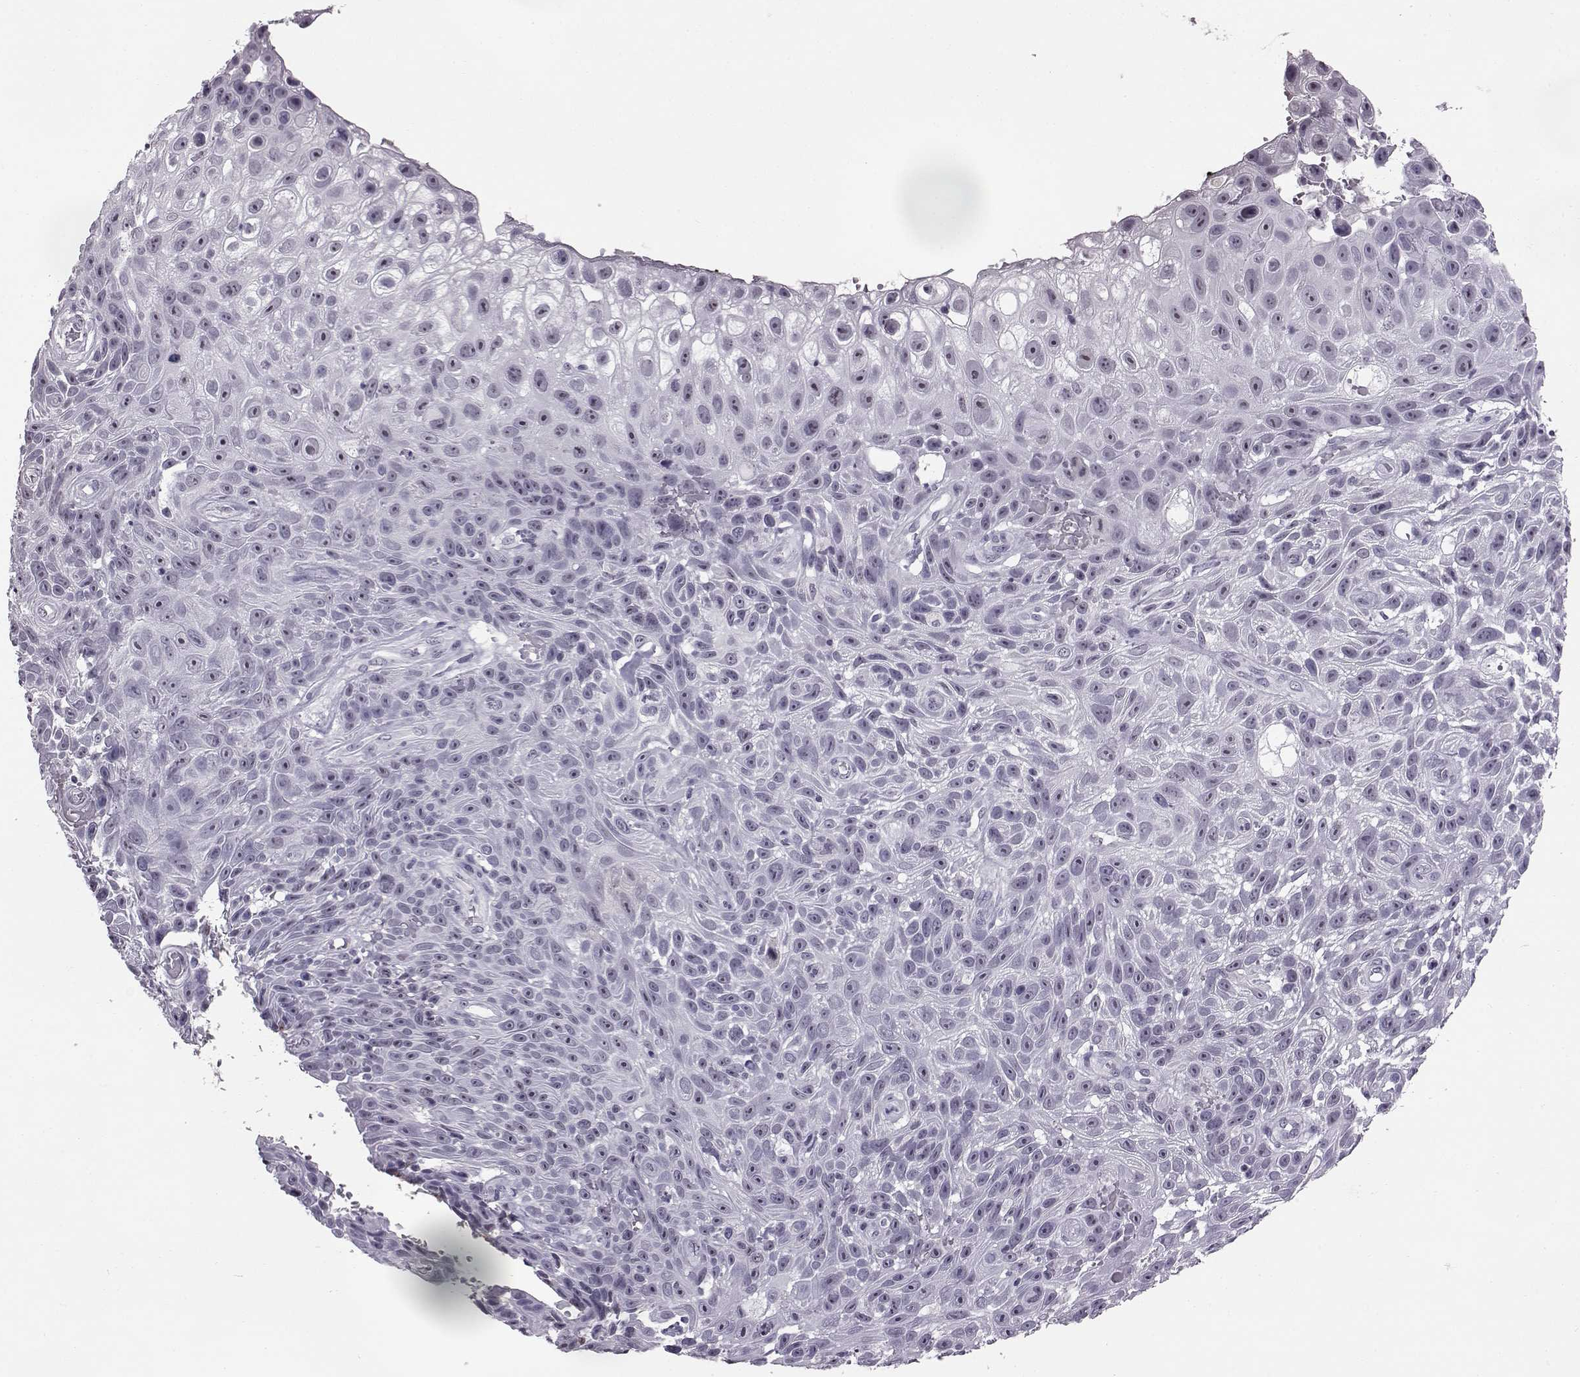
{"staining": {"intensity": "weak", "quantity": "<25%", "location": "nuclear"}, "tissue": "skin cancer", "cell_type": "Tumor cells", "image_type": "cancer", "snomed": [{"axis": "morphology", "description": "Squamous cell carcinoma, NOS"}, {"axis": "topography", "description": "Skin"}], "caption": "Skin cancer was stained to show a protein in brown. There is no significant positivity in tumor cells.", "gene": "ADGRG2", "patient": {"sex": "male", "age": 82}}